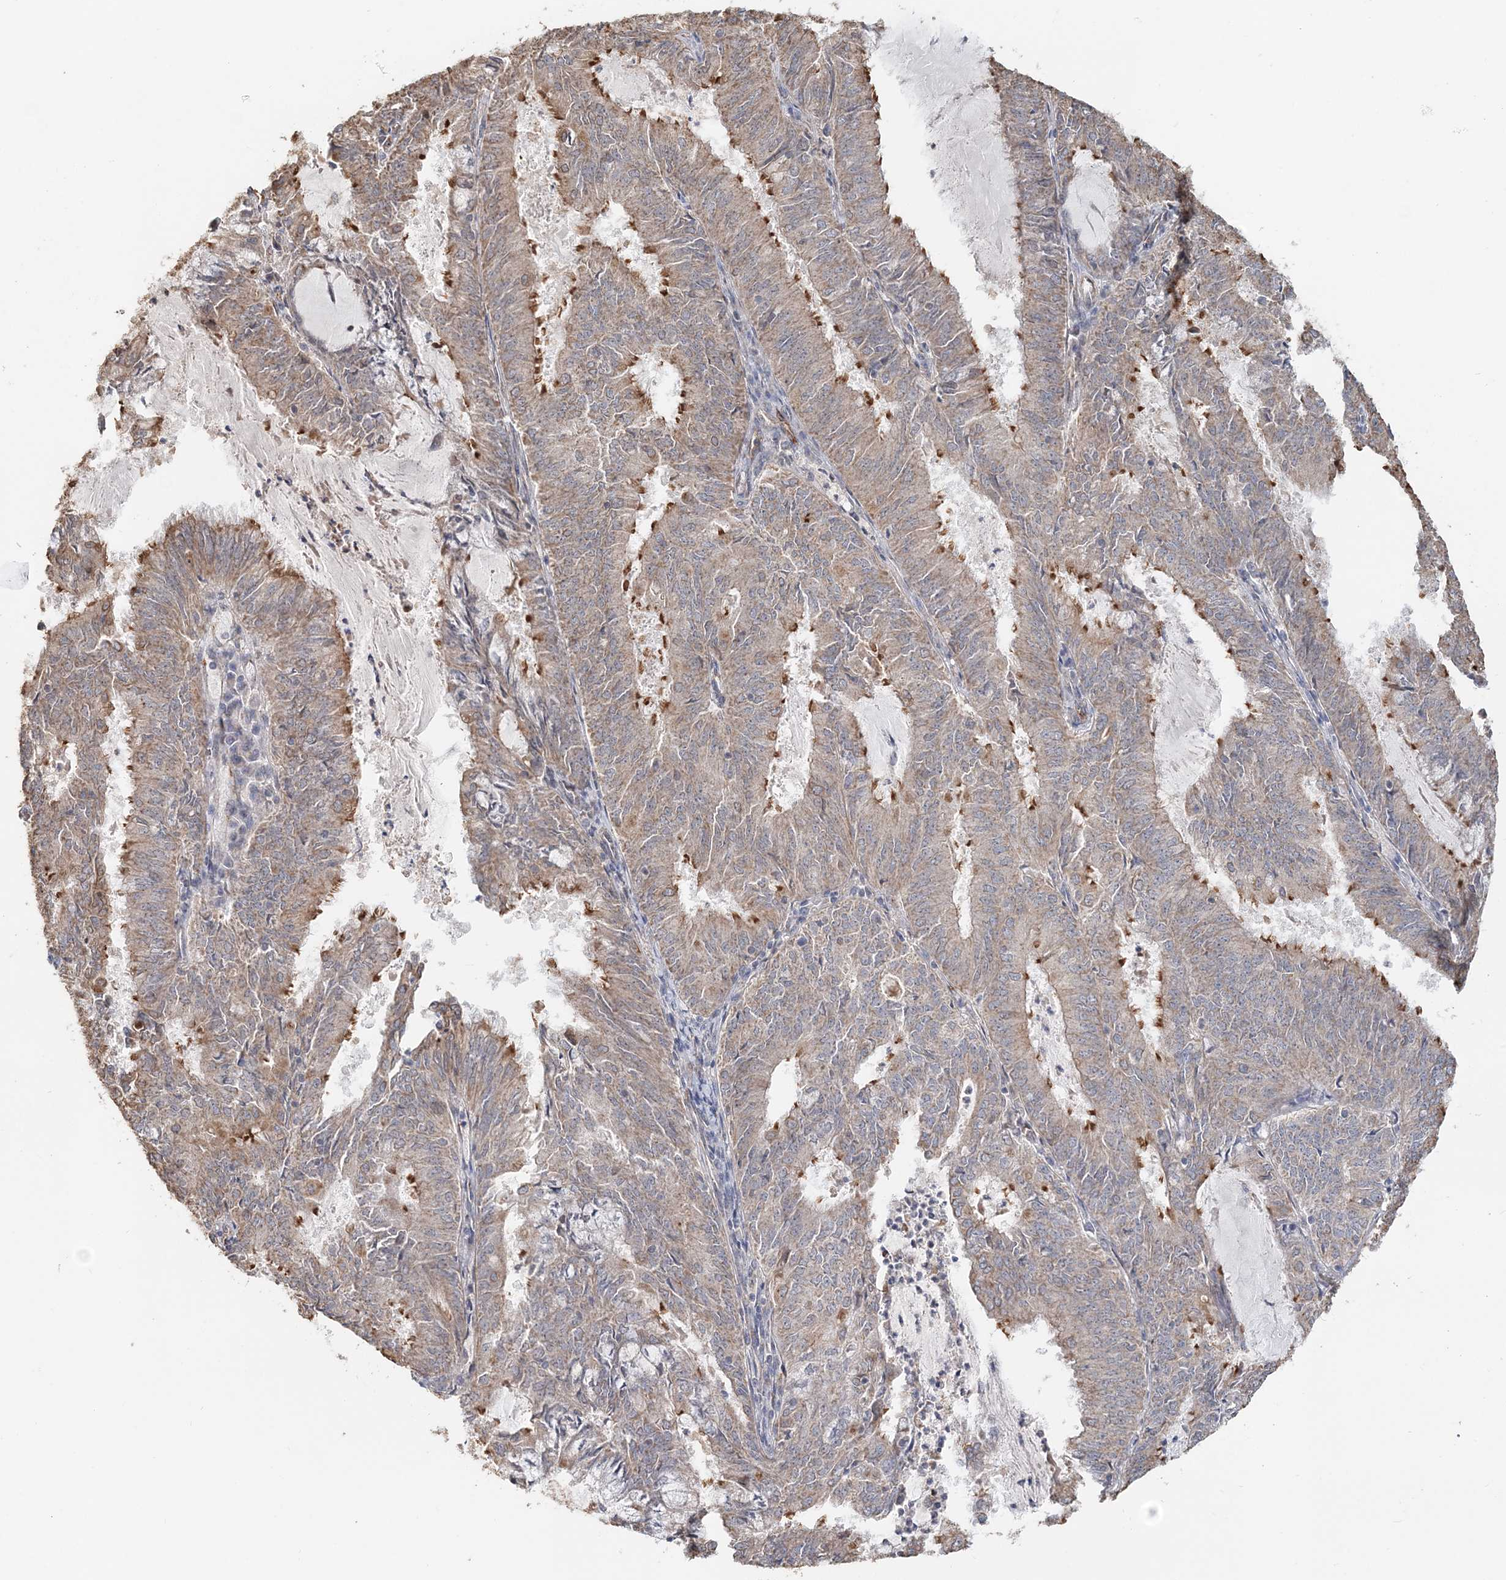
{"staining": {"intensity": "moderate", "quantity": "25%-75%", "location": "cytoplasmic/membranous"}, "tissue": "endometrial cancer", "cell_type": "Tumor cells", "image_type": "cancer", "snomed": [{"axis": "morphology", "description": "Adenocarcinoma, NOS"}, {"axis": "topography", "description": "Endometrium"}], "caption": "Protein expression analysis of adenocarcinoma (endometrial) shows moderate cytoplasmic/membranous staining in approximately 25%-75% of tumor cells.", "gene": "FBXO38", "patient": {"sex": "female", "age": 57}}